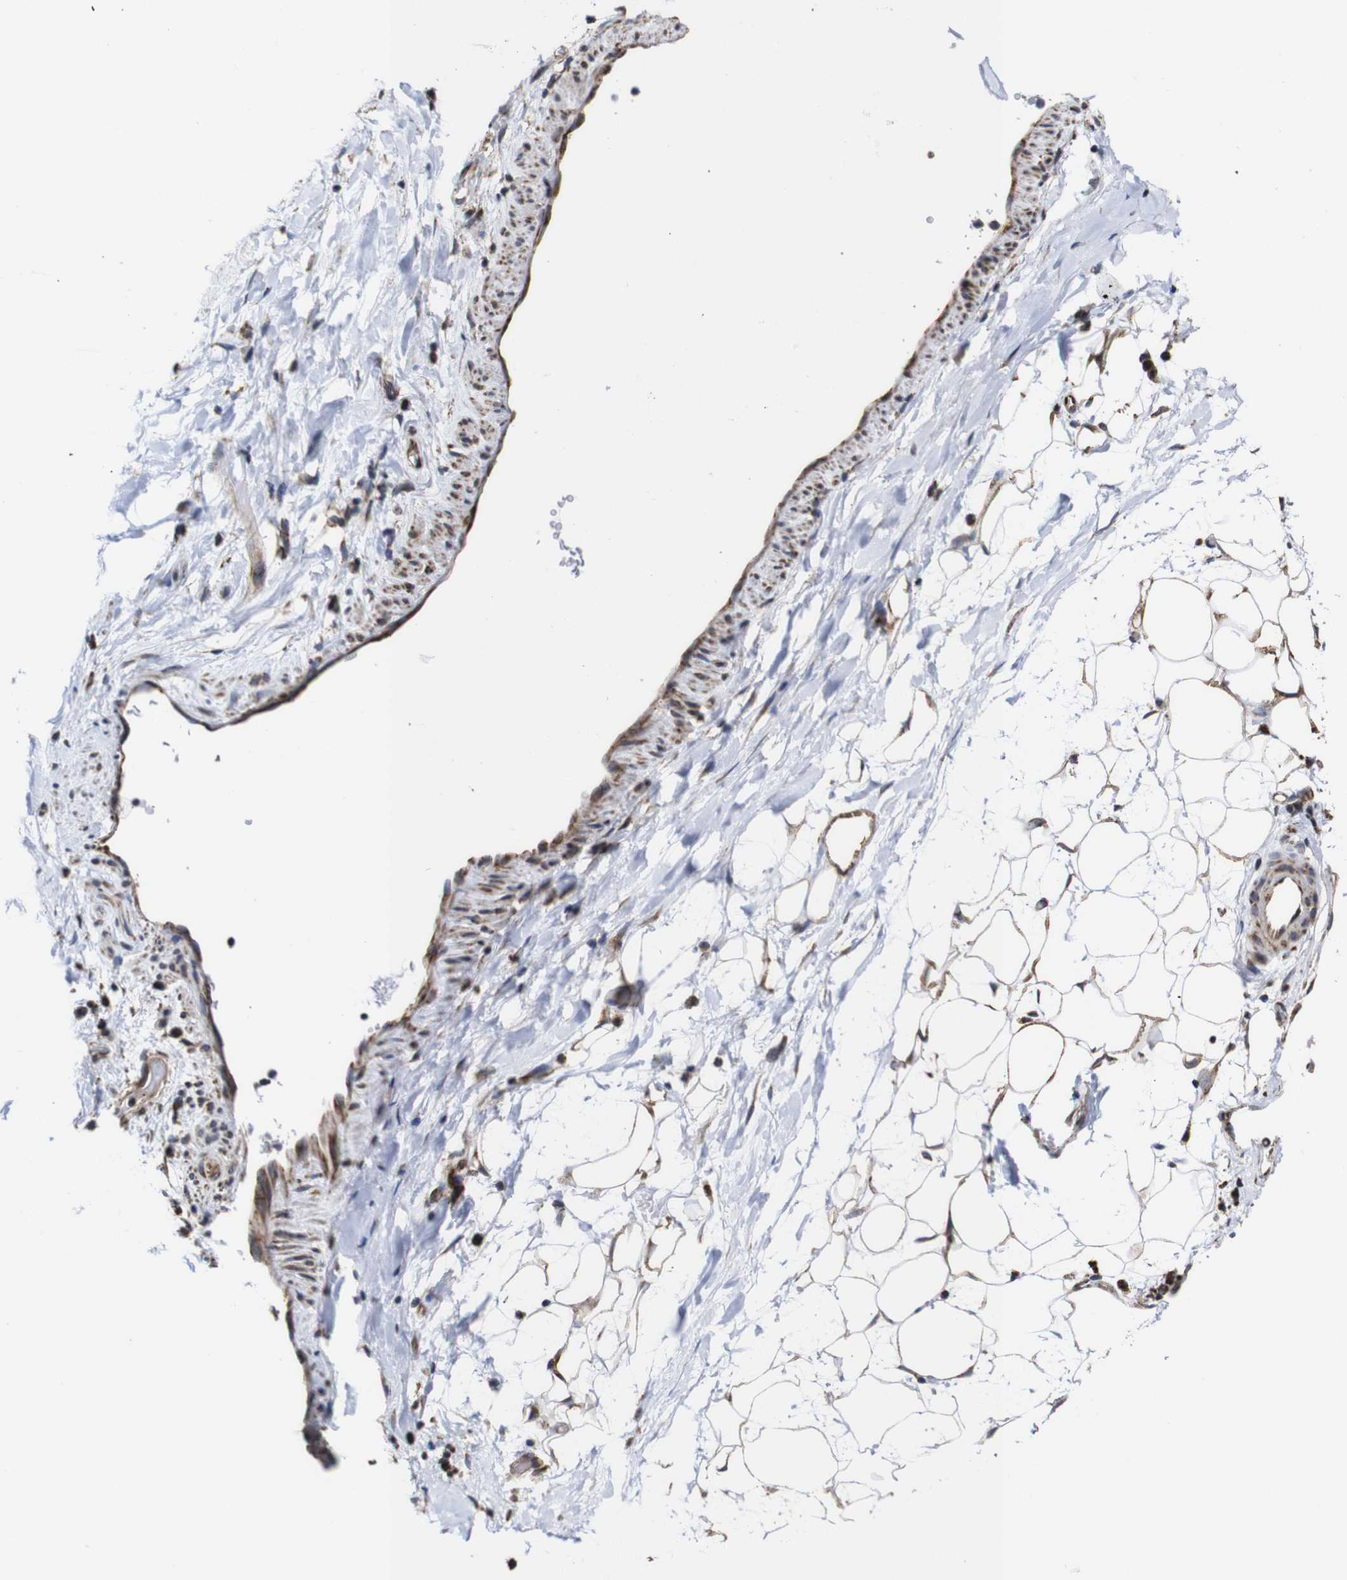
{"staining": {"intensity": "moderate", "quantity": "25%-75%", "location": "cytoplasmic/membranous"}, "tissue": "adipose tissue", "cell_type": "Adipocytes", "image_type": "normal", "snomed": [{"axis": "morphology", "description": "Normal tissue, NOS"}, {"axis": "topography", "description": "Soft tissue"}], "caption": "Immunohistochemistry (IHC) photomicrograph of unremarkable adipose tissue: adipose tissue stained using IHC exhibits medium levels of moderate protein expression localized specifically in the cytoplasmic/membranous of adipocytes, appearing as a cytoplasmic/membranous brown color.", "gene": "C17orf80", "patient": {"sex": "male", "age": 72}}